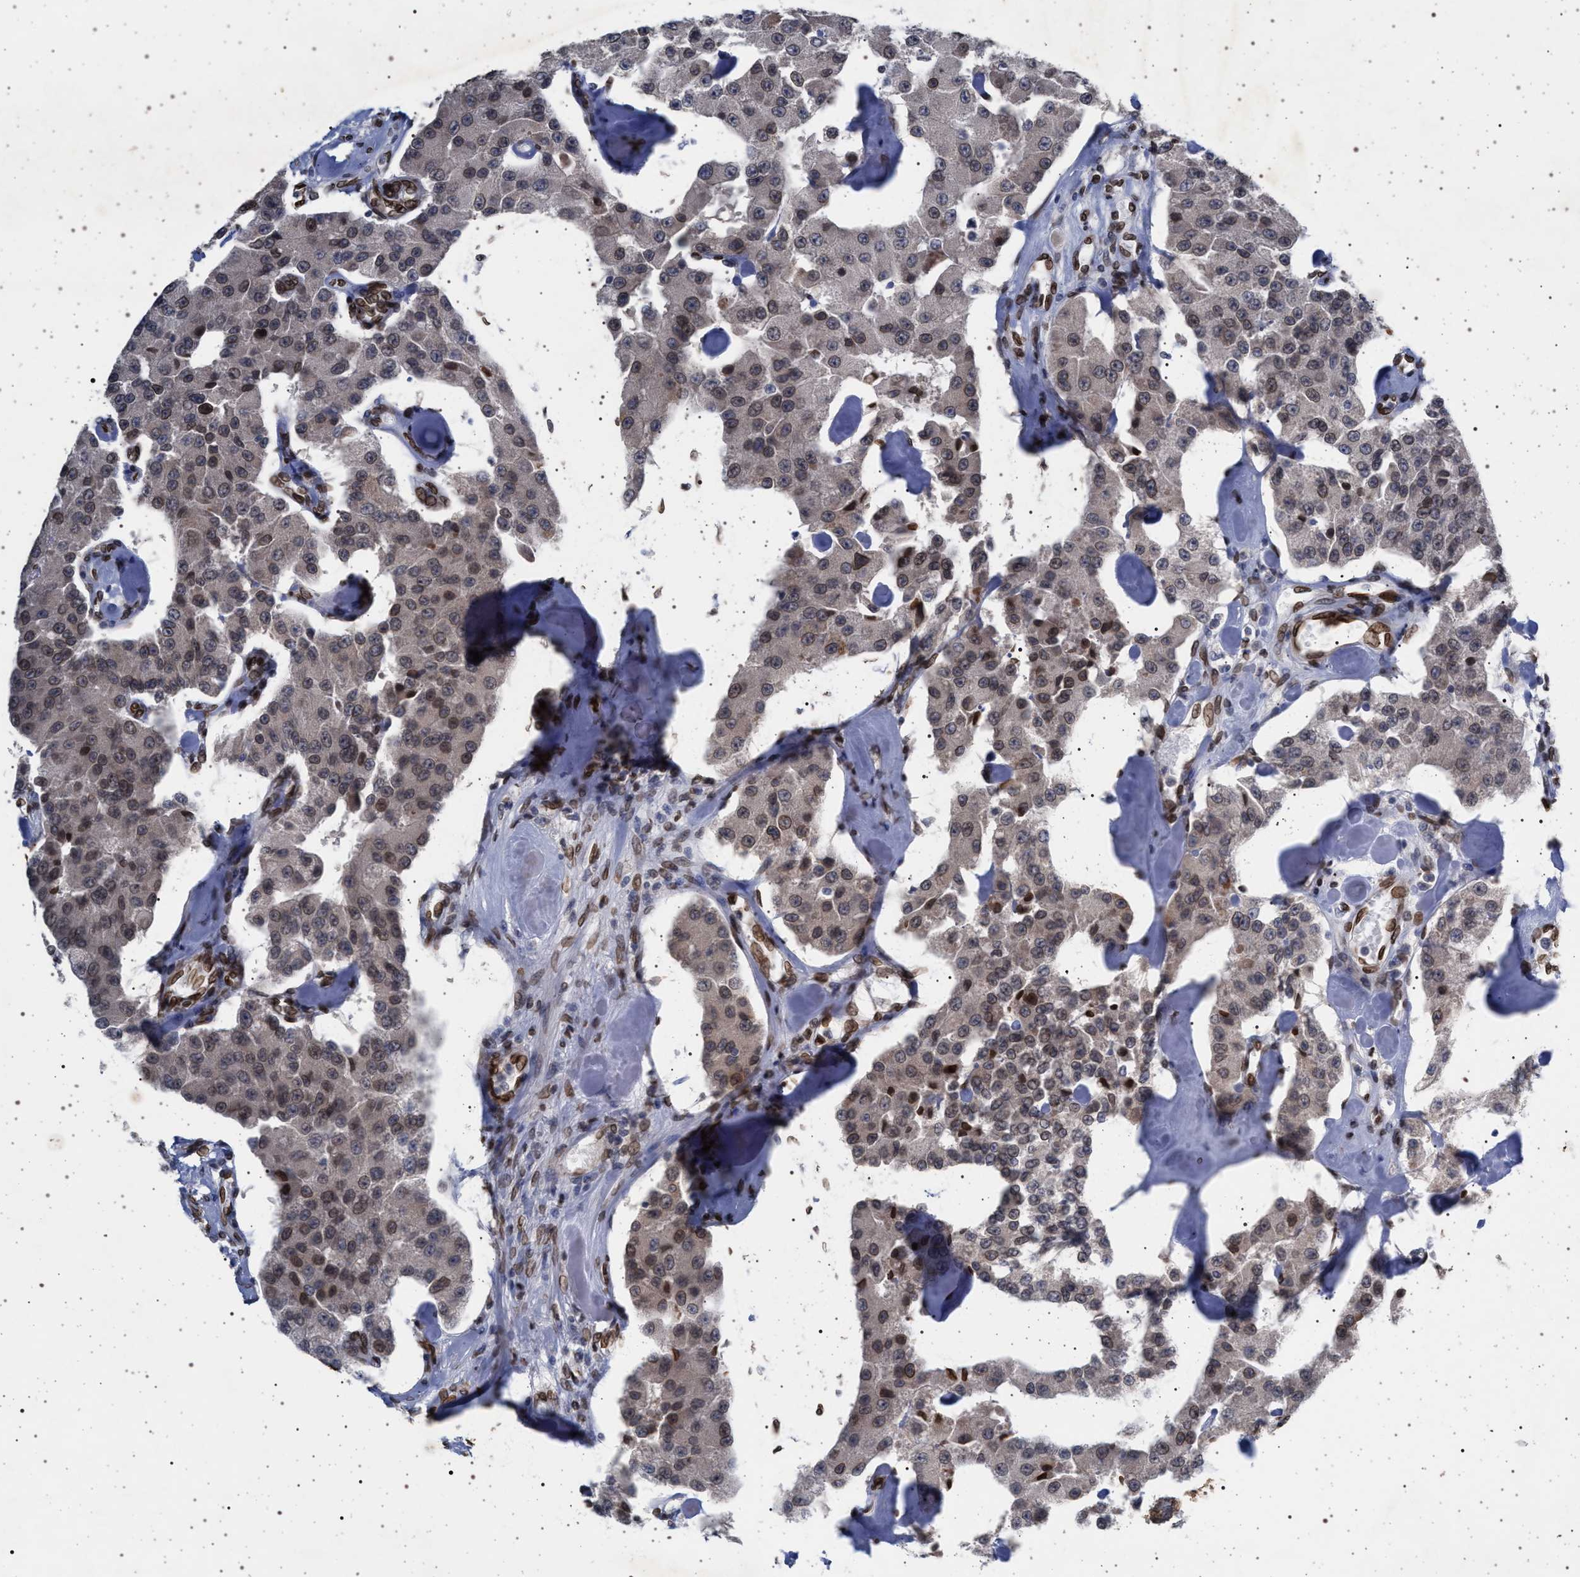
{"staining": {"intensity": "weak", "quantity": ">75%", "location": "cytoplasmic/membranous,nuclear"}, "tissue": "carcinoid", "cell_type": "Tumor cells", "image_type": "cancer", "snomed": [{"axis": "morphology", "description": "Carcinoid, malignant, NOS"}, {"axis": "topography", "description": "Pancreas"}], "caption": "The histopathology image shows immunohistochemical staining of malignant carcinoid. There is weak cytoplasmic/membranous and nuclear positivity is appreciated in approximately >75% of tumor cells.", "gene": "ING2", "patient": {"sex": "male", "age": 41}}